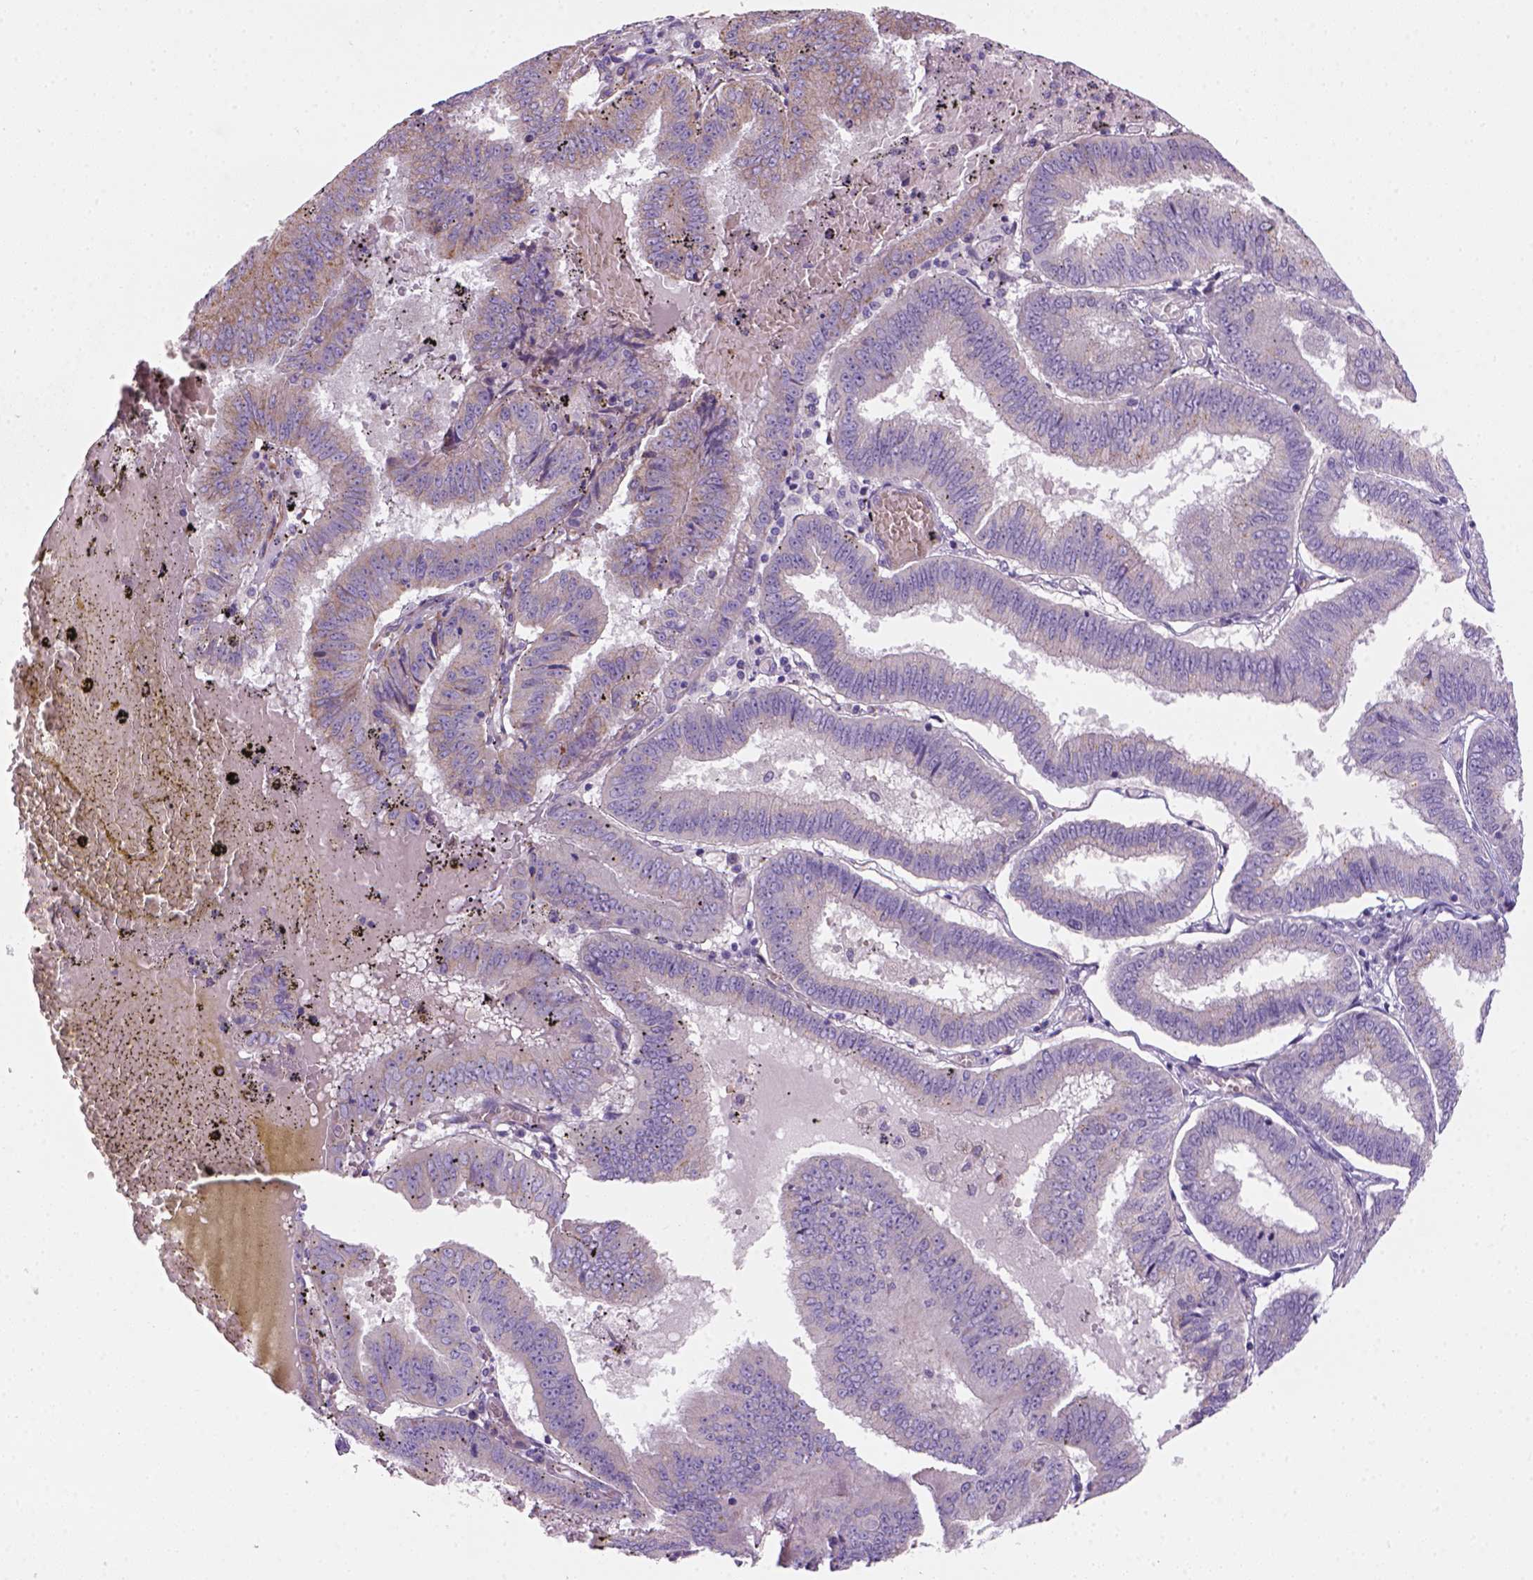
{"staining": {"intensity": "weak", "quantity": "<25%", "location": "cytoplasmic/membranous"}, "tissue": "endometrial cancer", "cell_type": "Tumor cells", "image_type": "cancer", "snomed": [{"axis": "morphology", "description": "Adenocarcinoma, NOS"}, {"axis": "topography", "description": "Endometrium"}], "caption": "Photomicrograph shows no protein positivity in tumor cells of adenocarcinoma (endometrial) tissue.", "gene": "CES2", "patient": {"sex": "female", "age": 66}}